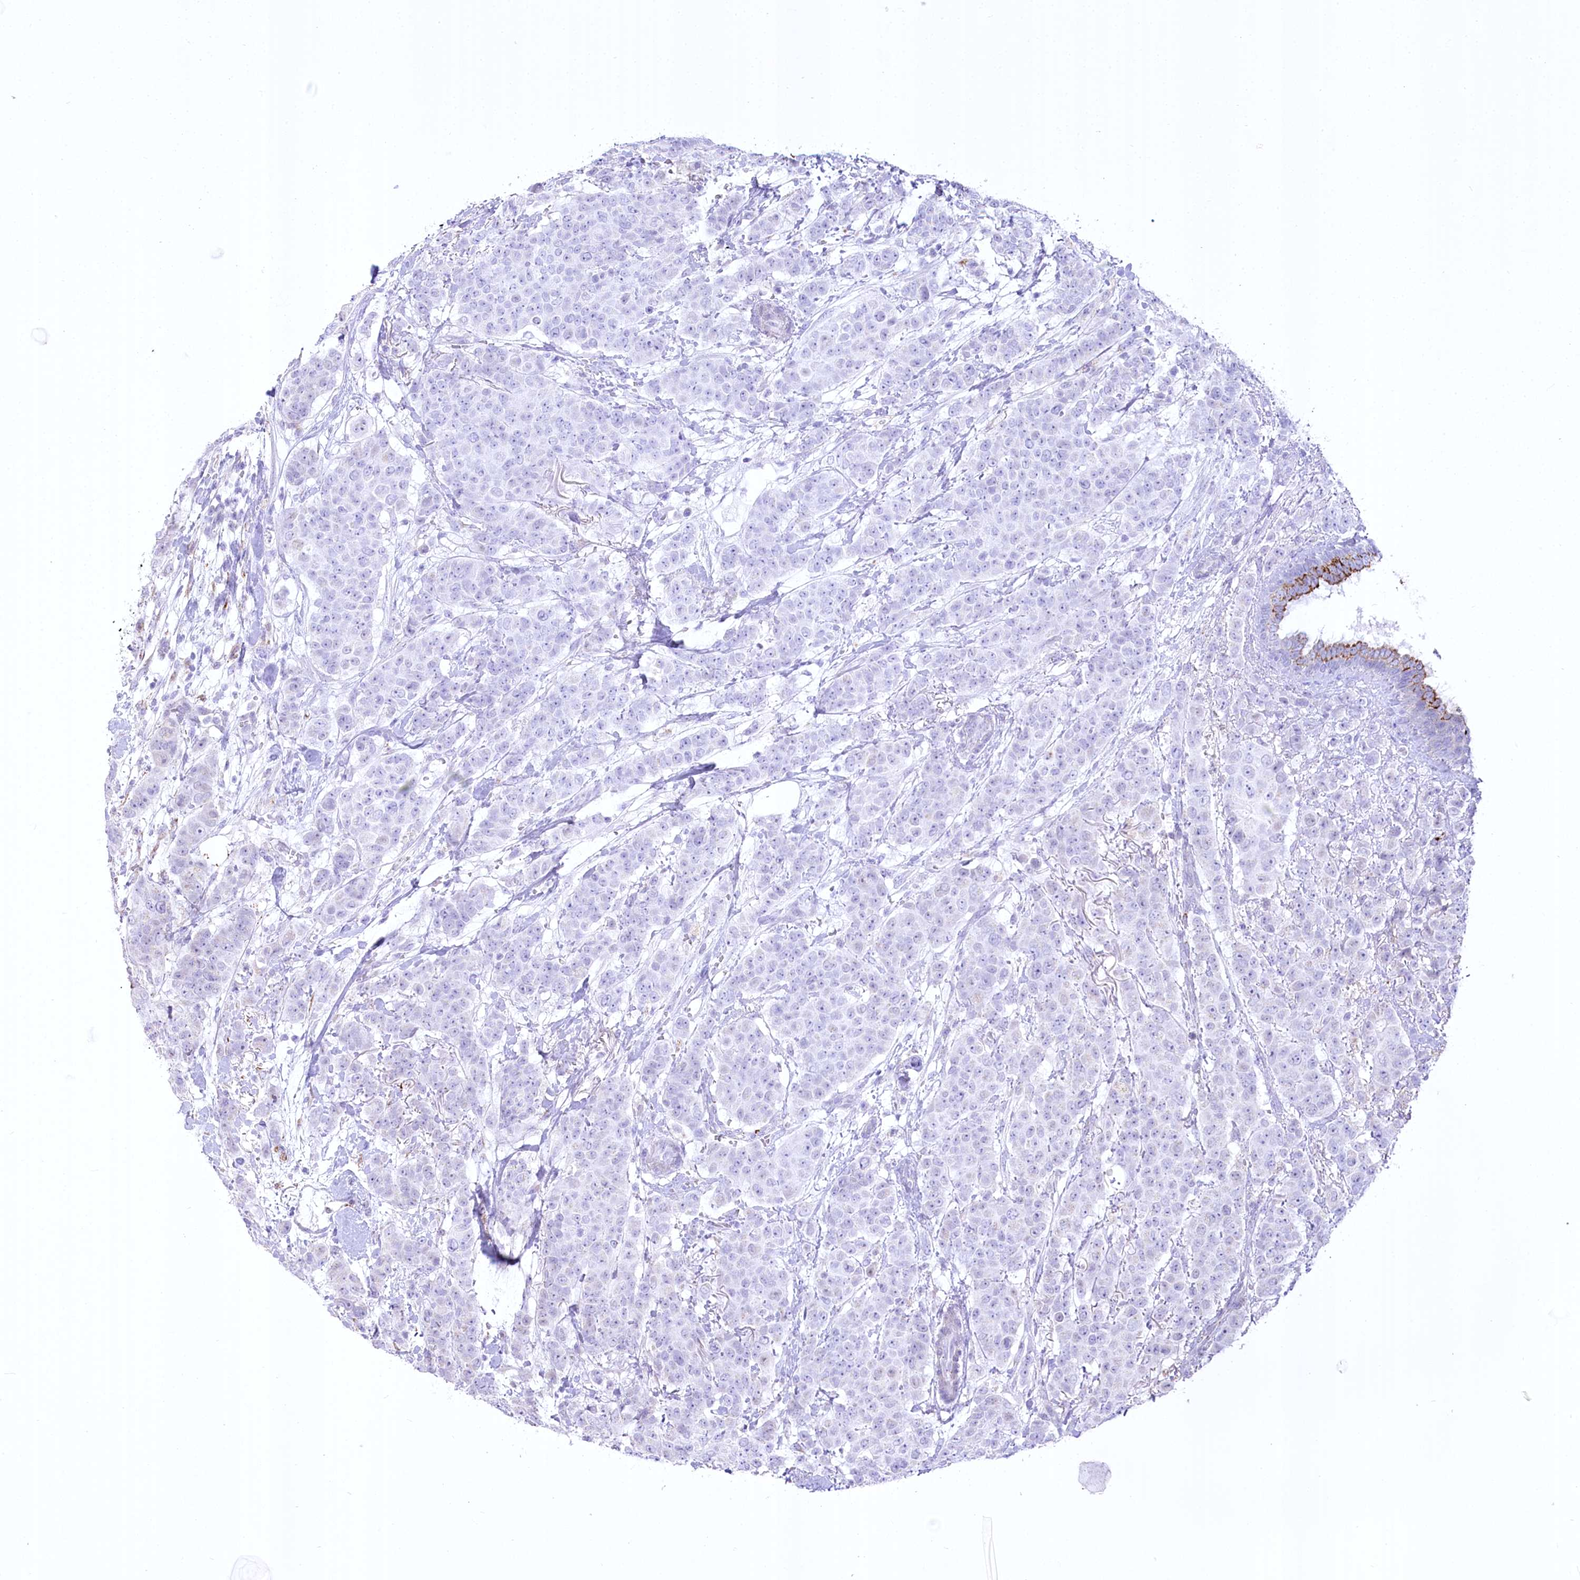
{"staining": {"intensity": "negative", "quantity": "none", "location": "none"}, "tissue": "breast cancer", "cell_type": "Tumor cells", "image_type": "cancer", "snomed": [{"axis": "morphology", "description": "Duct carcinoma"}, {"axis": "topography", "description": "Breast"}], "caption": "Immunohistochemistry image of breast cancer stained for a protein (brown), which exhibits no expression in tumor cells.", "gene": "CEP164", "patient": {"sex": "female", "age": 40}}